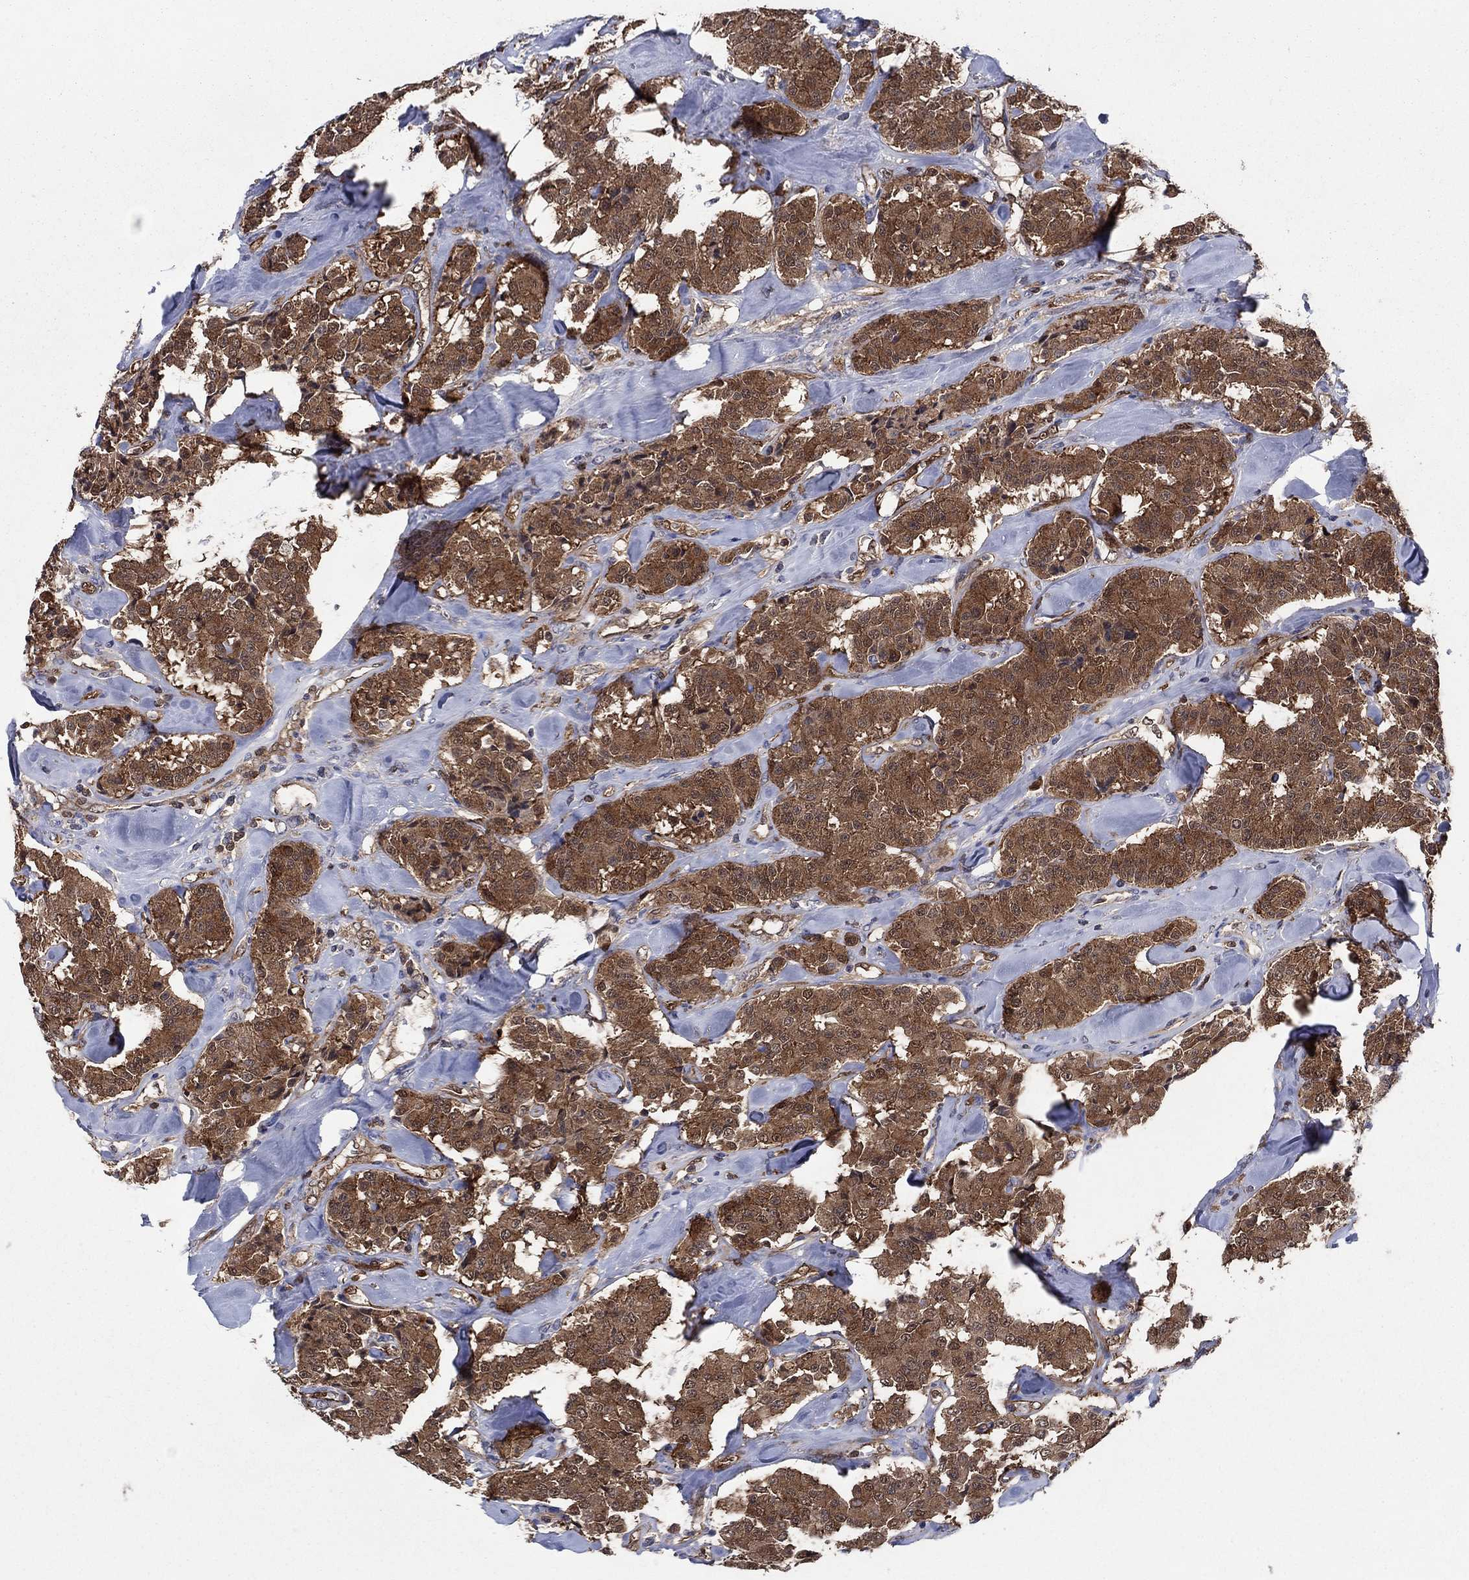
{"staining": {"intensity": "strong", "quantity": ">75%", "location": "cytoplasmic/membranous"}, "tissue": "carcinoid", "cell_type": "Tumor cells", "image_type": "cancer", "snomed": [{"axis": "morphology", "description": "Carcinoid, malignant, NOS"}, {"axis": "topography", "description": "Pancreas"}], "caption": "IHC (DAB) staining of human carcinoid shows strong cytoplasmic/membranous protein staining in about >75% of tumor cells.", "gene": "AGFG2", "patient": {"sex": "male", "age": 41}}